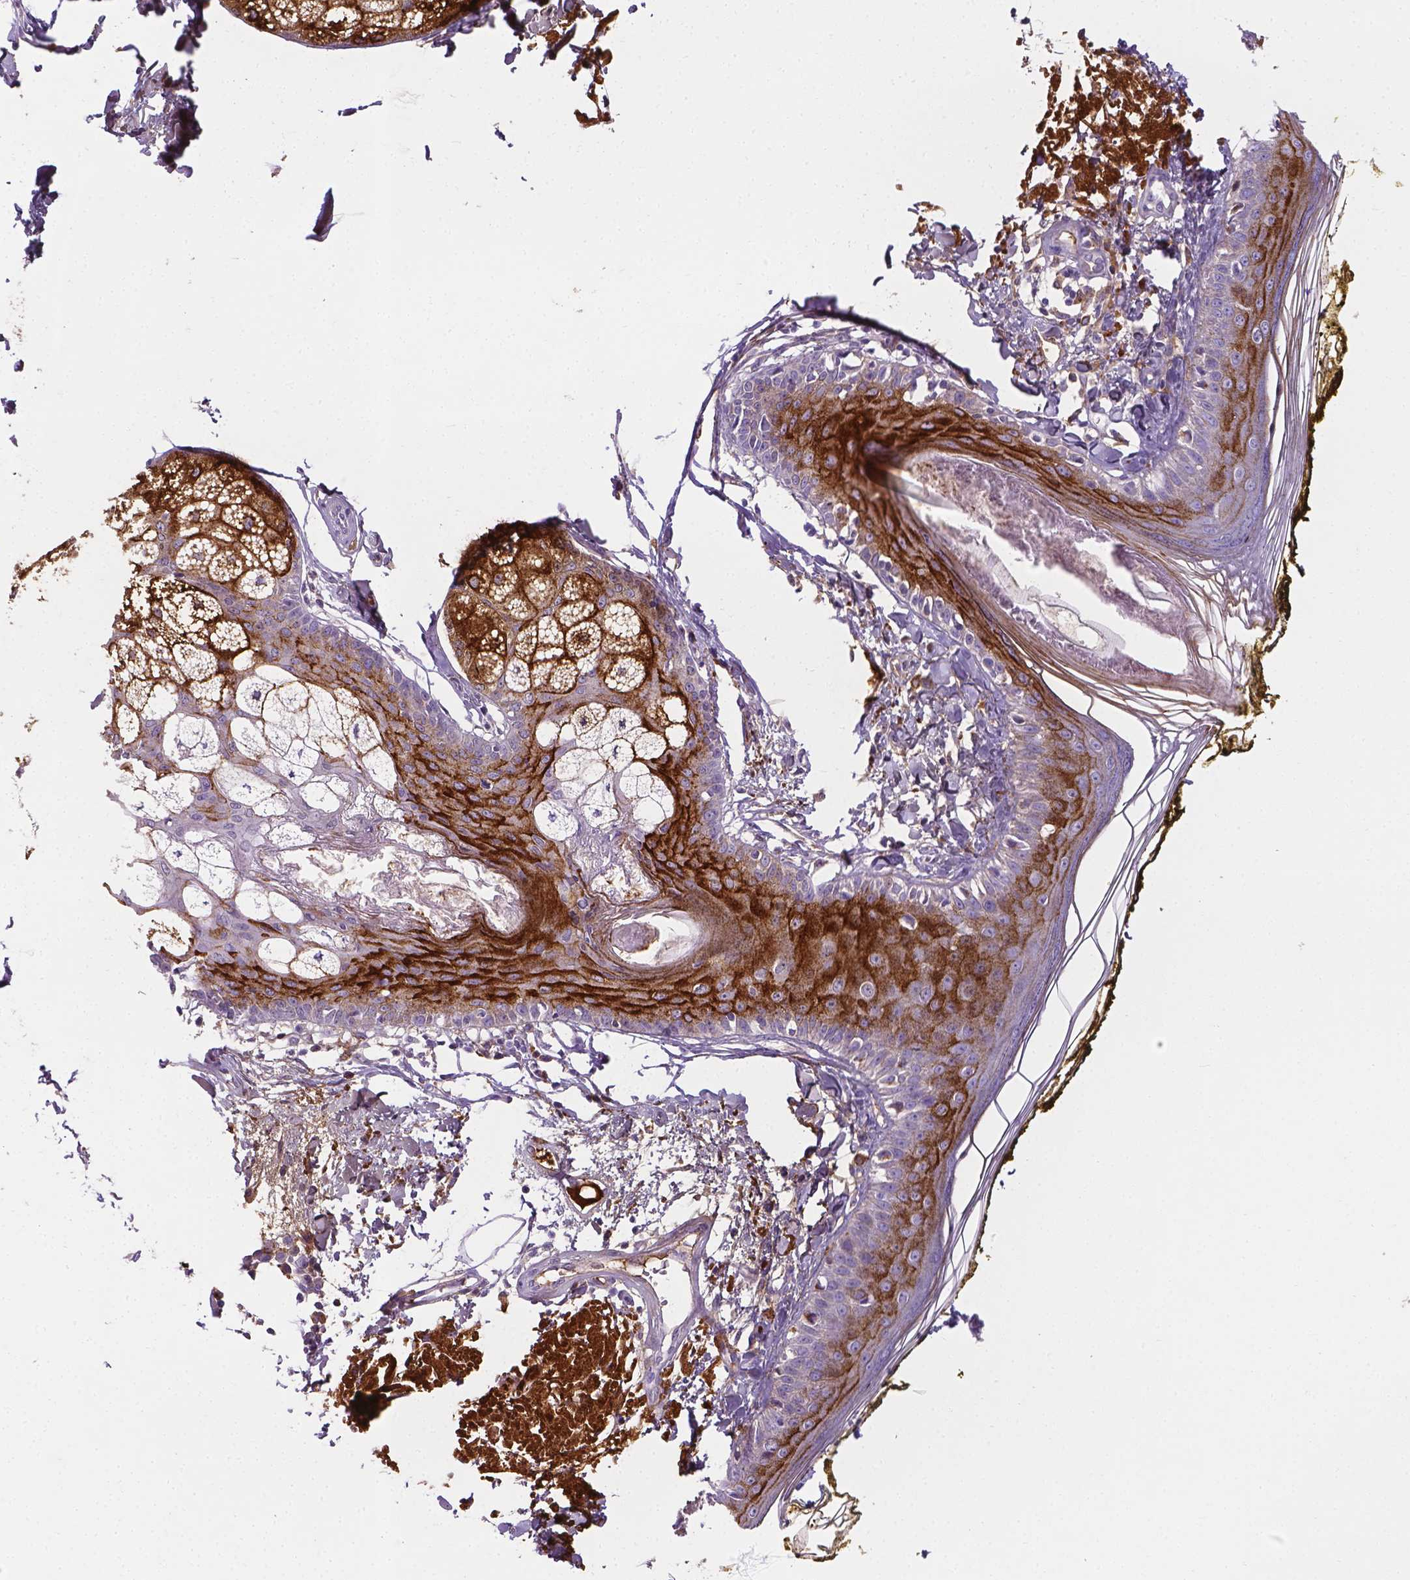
{"staining": {"intensity": "negative", "quantity": "none", "location": "none"}, "tissue": "skin", "cell_type": "Fibroblasts", "image_type": "normal", "snomed": [{"axis": "morphology", "description": "Normal tissue, NOS"}, {"axis": "topography", "description": "Skin"}], "caption": "Immunohistochemistry (IHC) histopathology image of normal skin: human skin stained with DAB exhibits no significant protein positivity in fibroblasts. (Stains: DAB IHC with hematoxylin counter stain, Microscopy: brightfield microscopy at high magnification).", "gene": "APOE", "patient": {"sex": "male", "age": 76}}